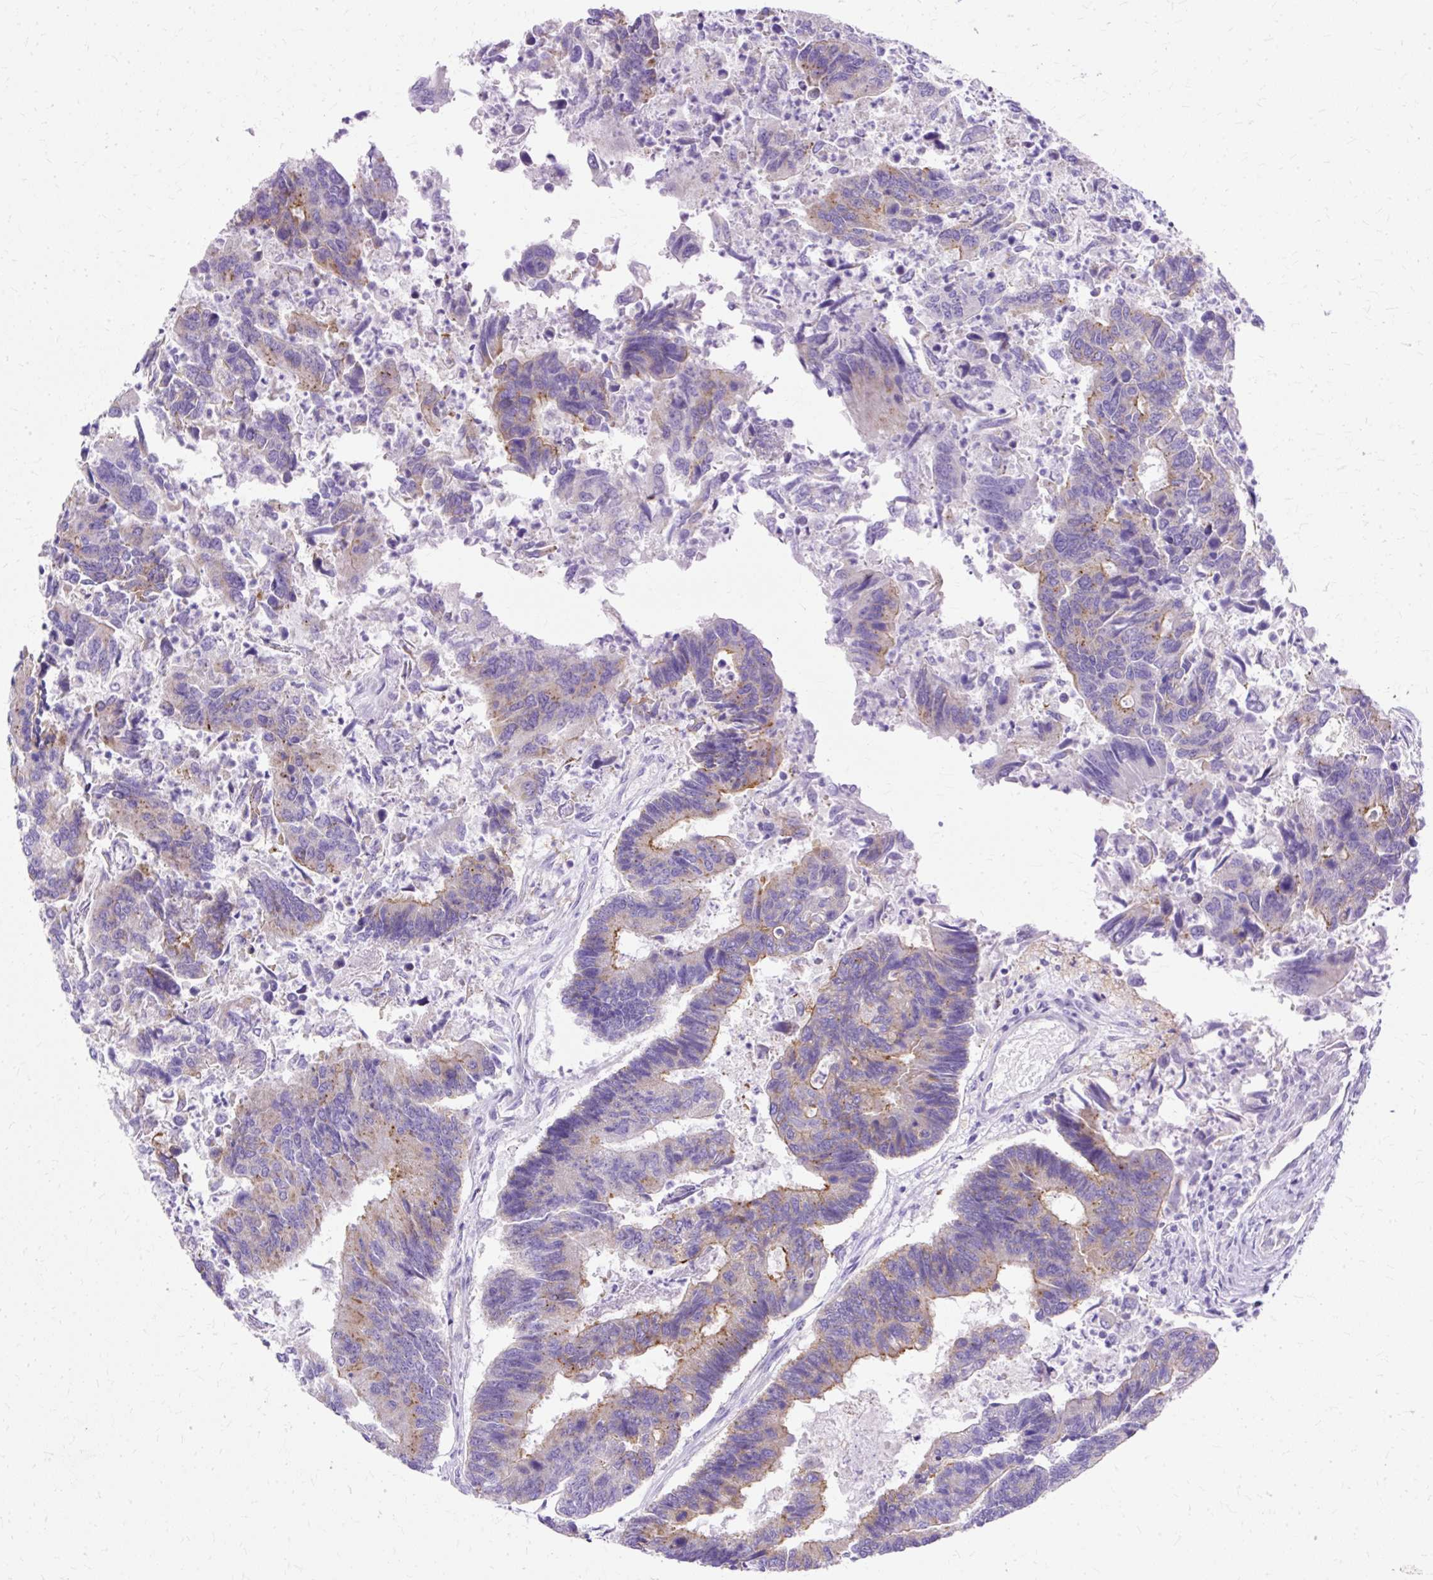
{"staining": {"intensity": "moderate", "quantity": "<25%", "location": "cytoplasmic/membranous"}, "tissue": "colorectal cancer", "cell_type": "Tumor cells", "image_type": "cancer", "snomed": [{"axis": "morphology", "description": "Adenocarcinoma, NOS"}, {"axis": "topography", "description": "Colon"}], "caption": "This micrograph demonstrates immunohistochemistry staining of human colorectal cancer (adenocarcinoma), with low moderate cytoplasmic/membranous positivity in about <25% of tumor cells.", "gene": "MYO6", "patient": {"sex": "female", "age": 67}}